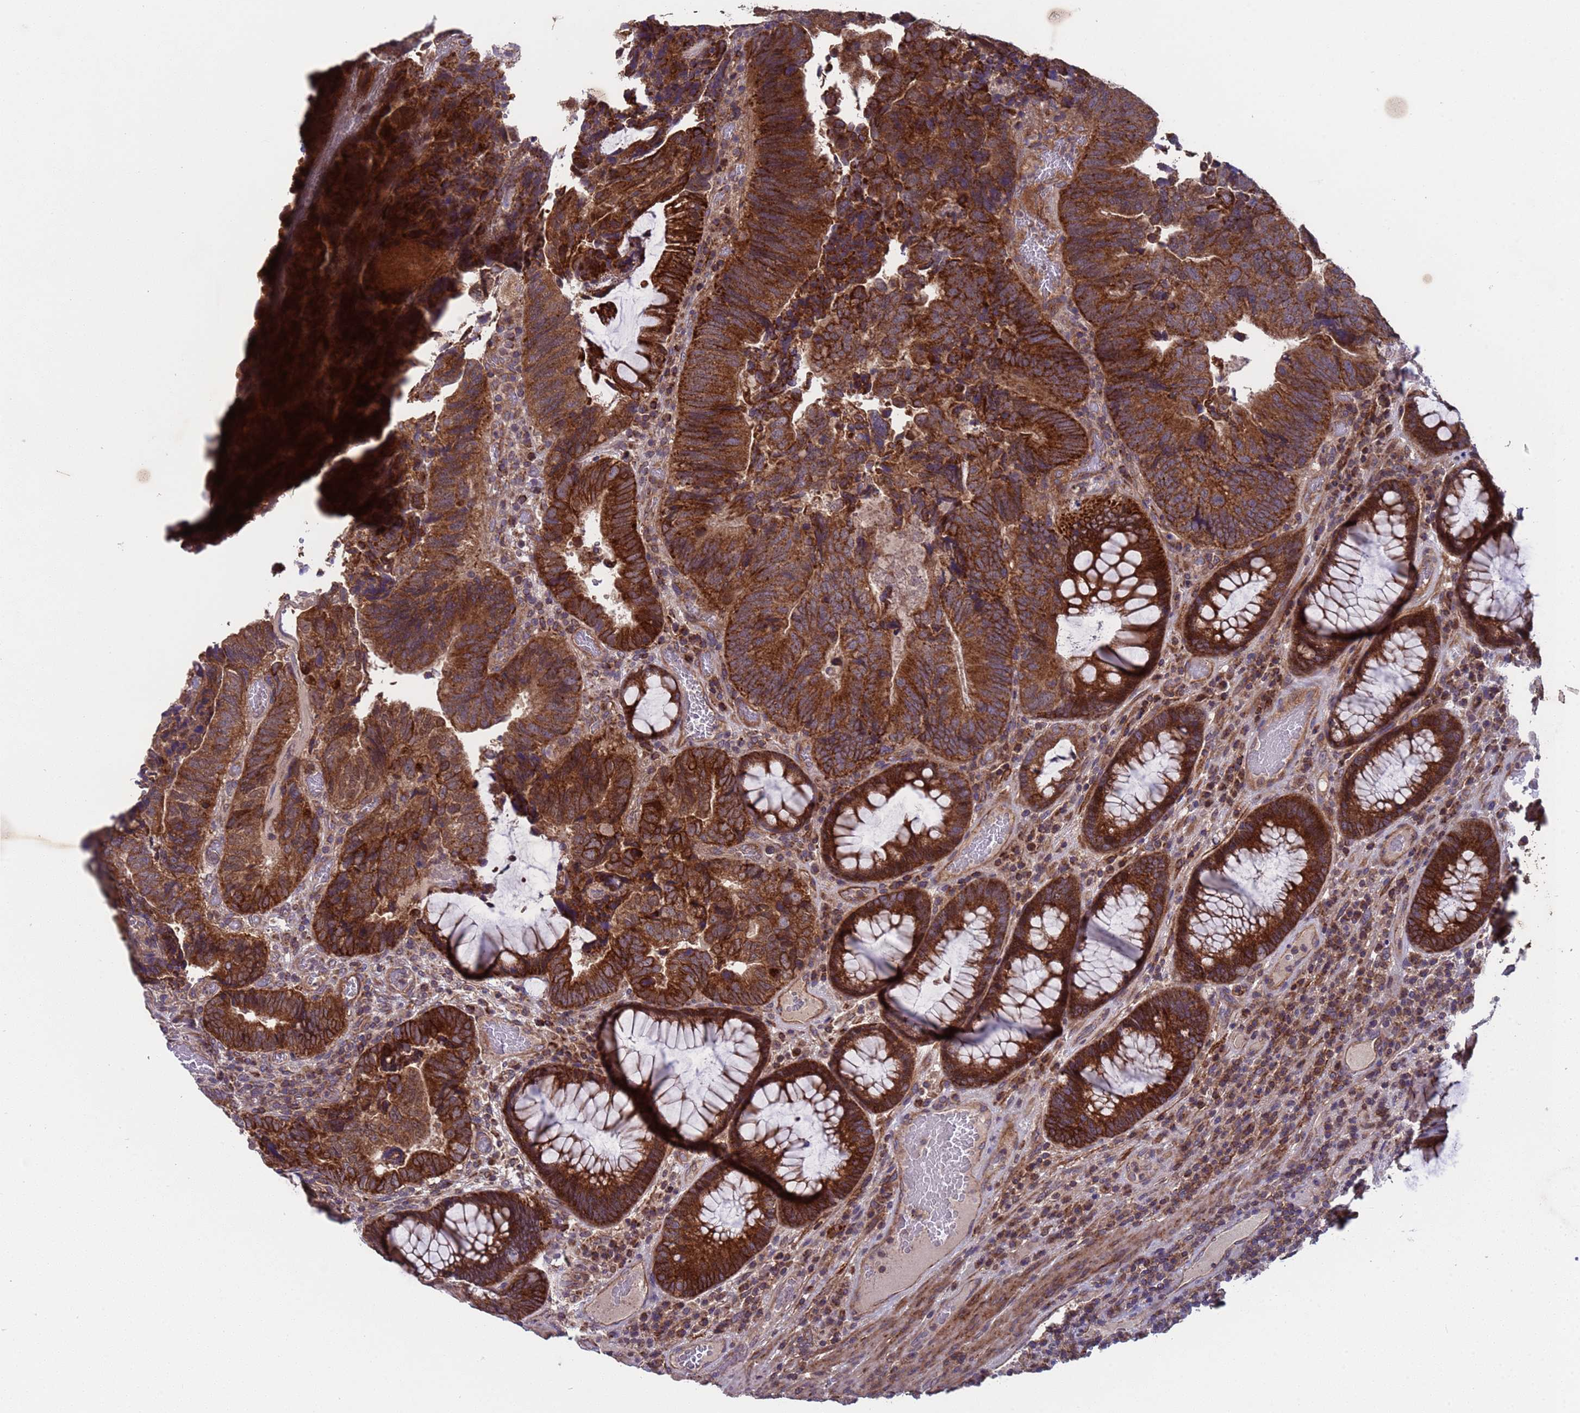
{"staining": {"intensity": "strong", "quantity": ">75%", "location": "cytoplasmic/membranous"}, "tissue": "colorectal cancer", "cell_type": "Tumor cells", "image_type": "cancer", "snomed": [{"axis": "morphology", "description": "Adenocarcinoma, NOS"}, {"axis": "topography", "description": "Colon"}], "caption": "A micrograph of colorectal cancer (adenocarcinoma) stained for a protein exhibits strong cytoplasmic/membranous brown staining in tumor cells.", "gene": "ACAD8", "patient": {"sex": "female", "age": 67}}